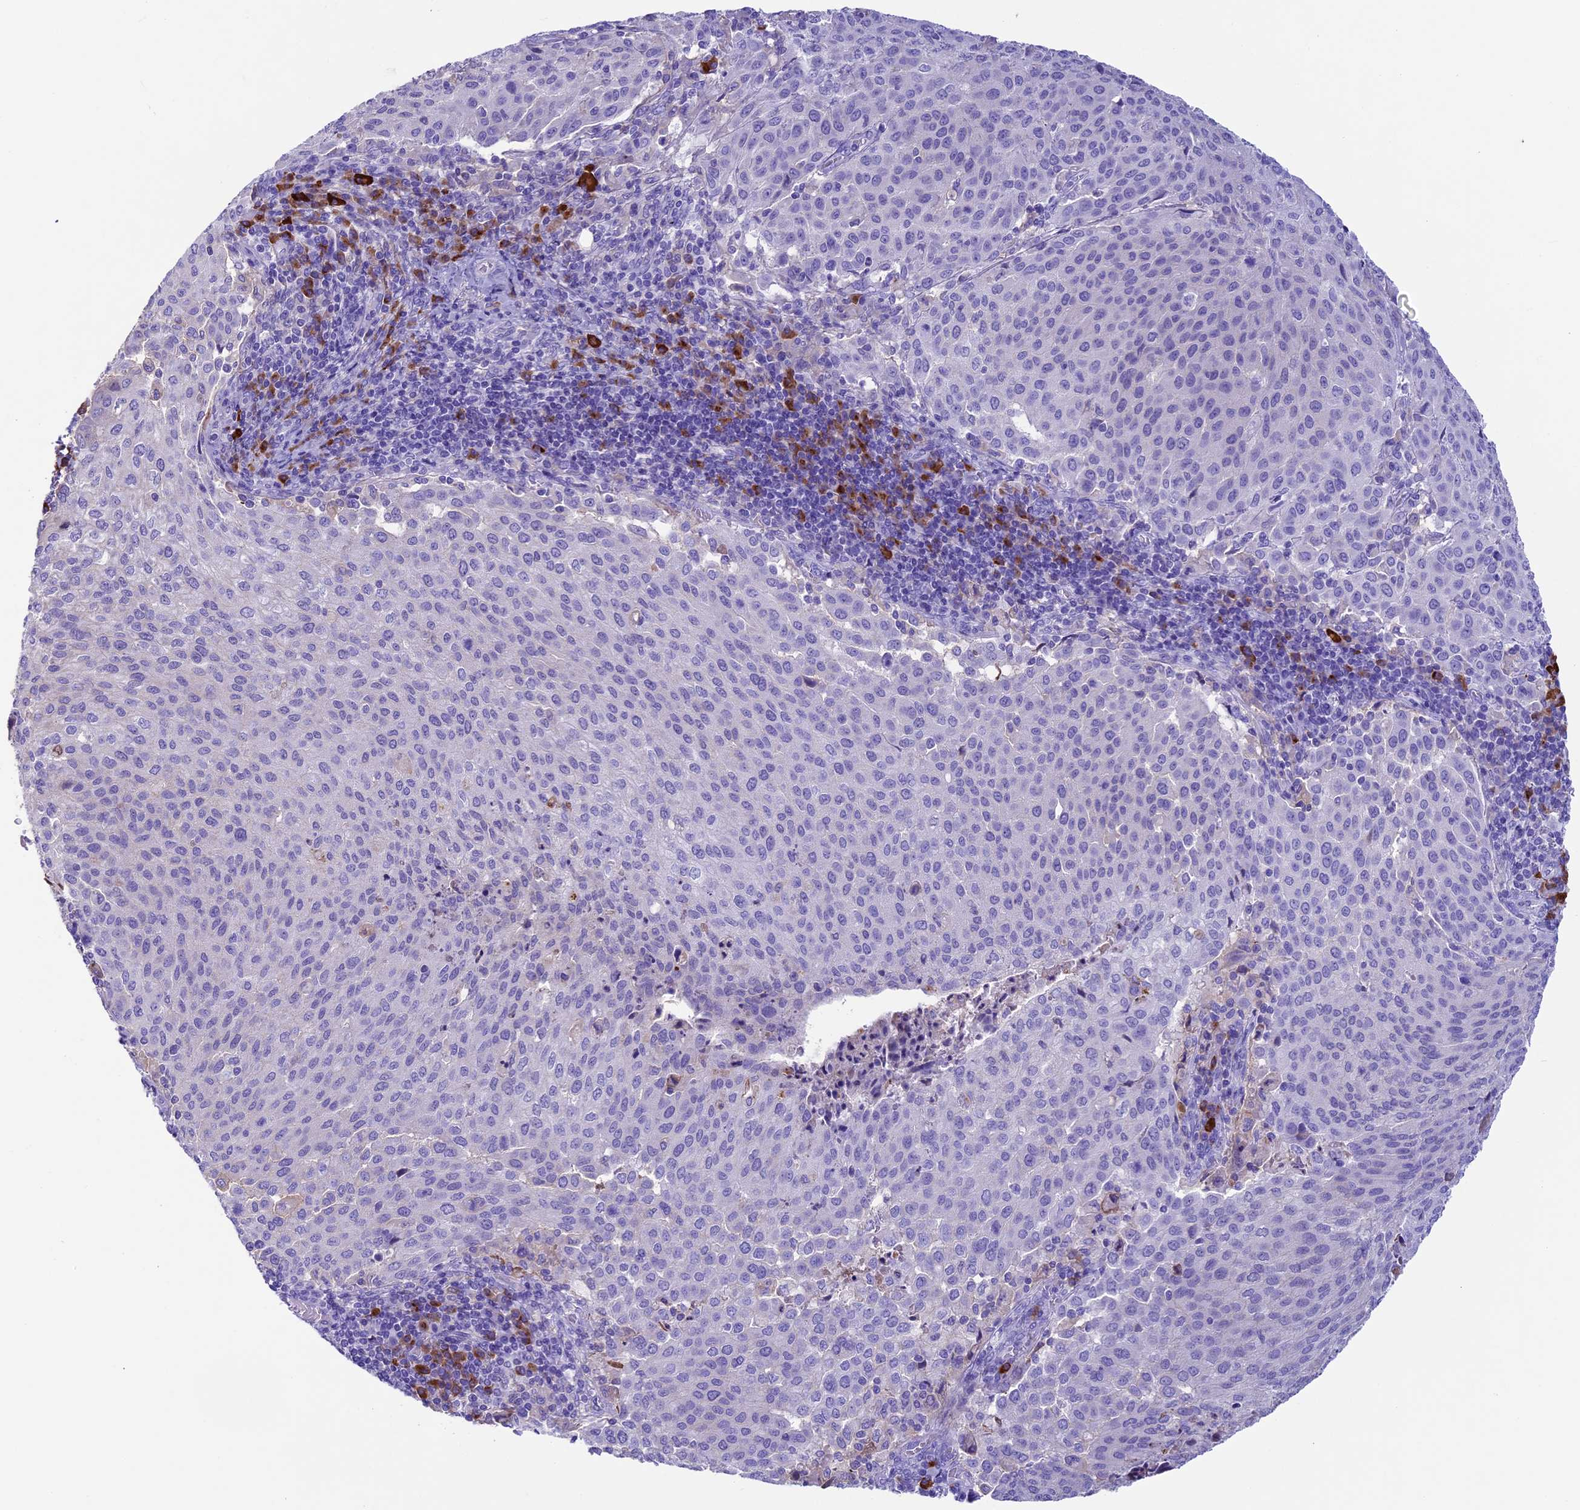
{"staining": {"intensity": "negative", "quantity": "none", "location": "none"}, "tissue": "cervical cancer", "cell_type": "Tumor cells", "image_type": "cancer", "snomed": [{"axis": "morphology", "description": "Squamous cell carcinoma, NOS"}, {"axis": "topography", "description": "Cervix"}], "caption": "This is a histopathology image of immunohistochemistry staining of cervical squamous cell carcinoma, which shows no expression in tumor cells.", "gene": "IGSF6", "patient": {"sex": "female", "age": 46}}